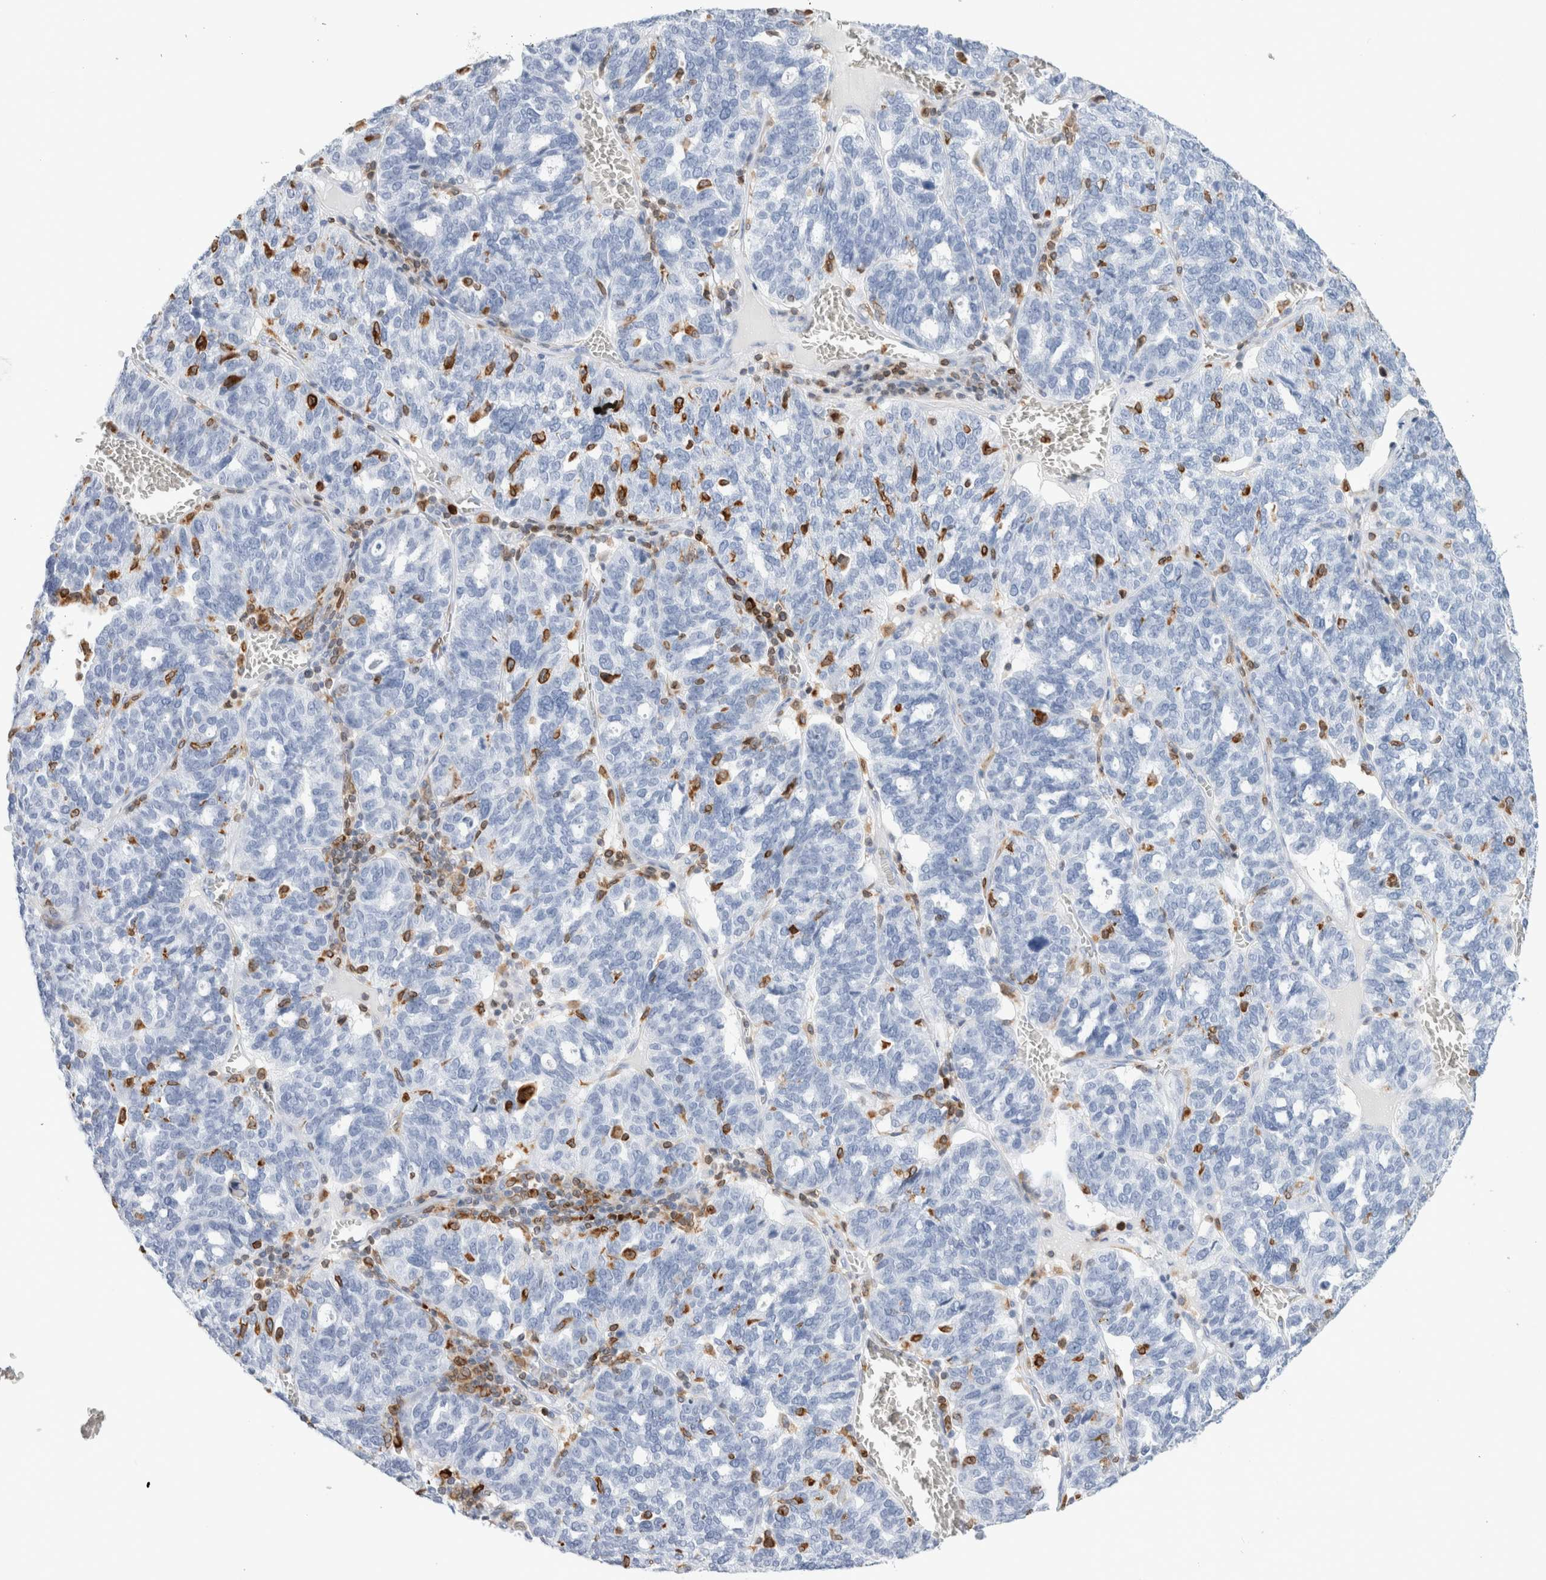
{"staining": {"intensity": "negative", "quantity": "none", "location": "none"}, "tissue": "ovarian cancer", "cell_type": "Tumor cells", "image_type": "cancer", "snomed": [{"axis": "morphology", "description": "Cystadenocarcinoma, serous, NOS"}, {"axis": "topography", "description": "Ovary"}], "caption": "Immunohistochemical staining of human ovarian cancer (serous cystadenocarcinoma) exhibits no significant expression in tumor cells.", "gene": "ALOX5AP", "patient": {"sex": "female", "age": 59}}